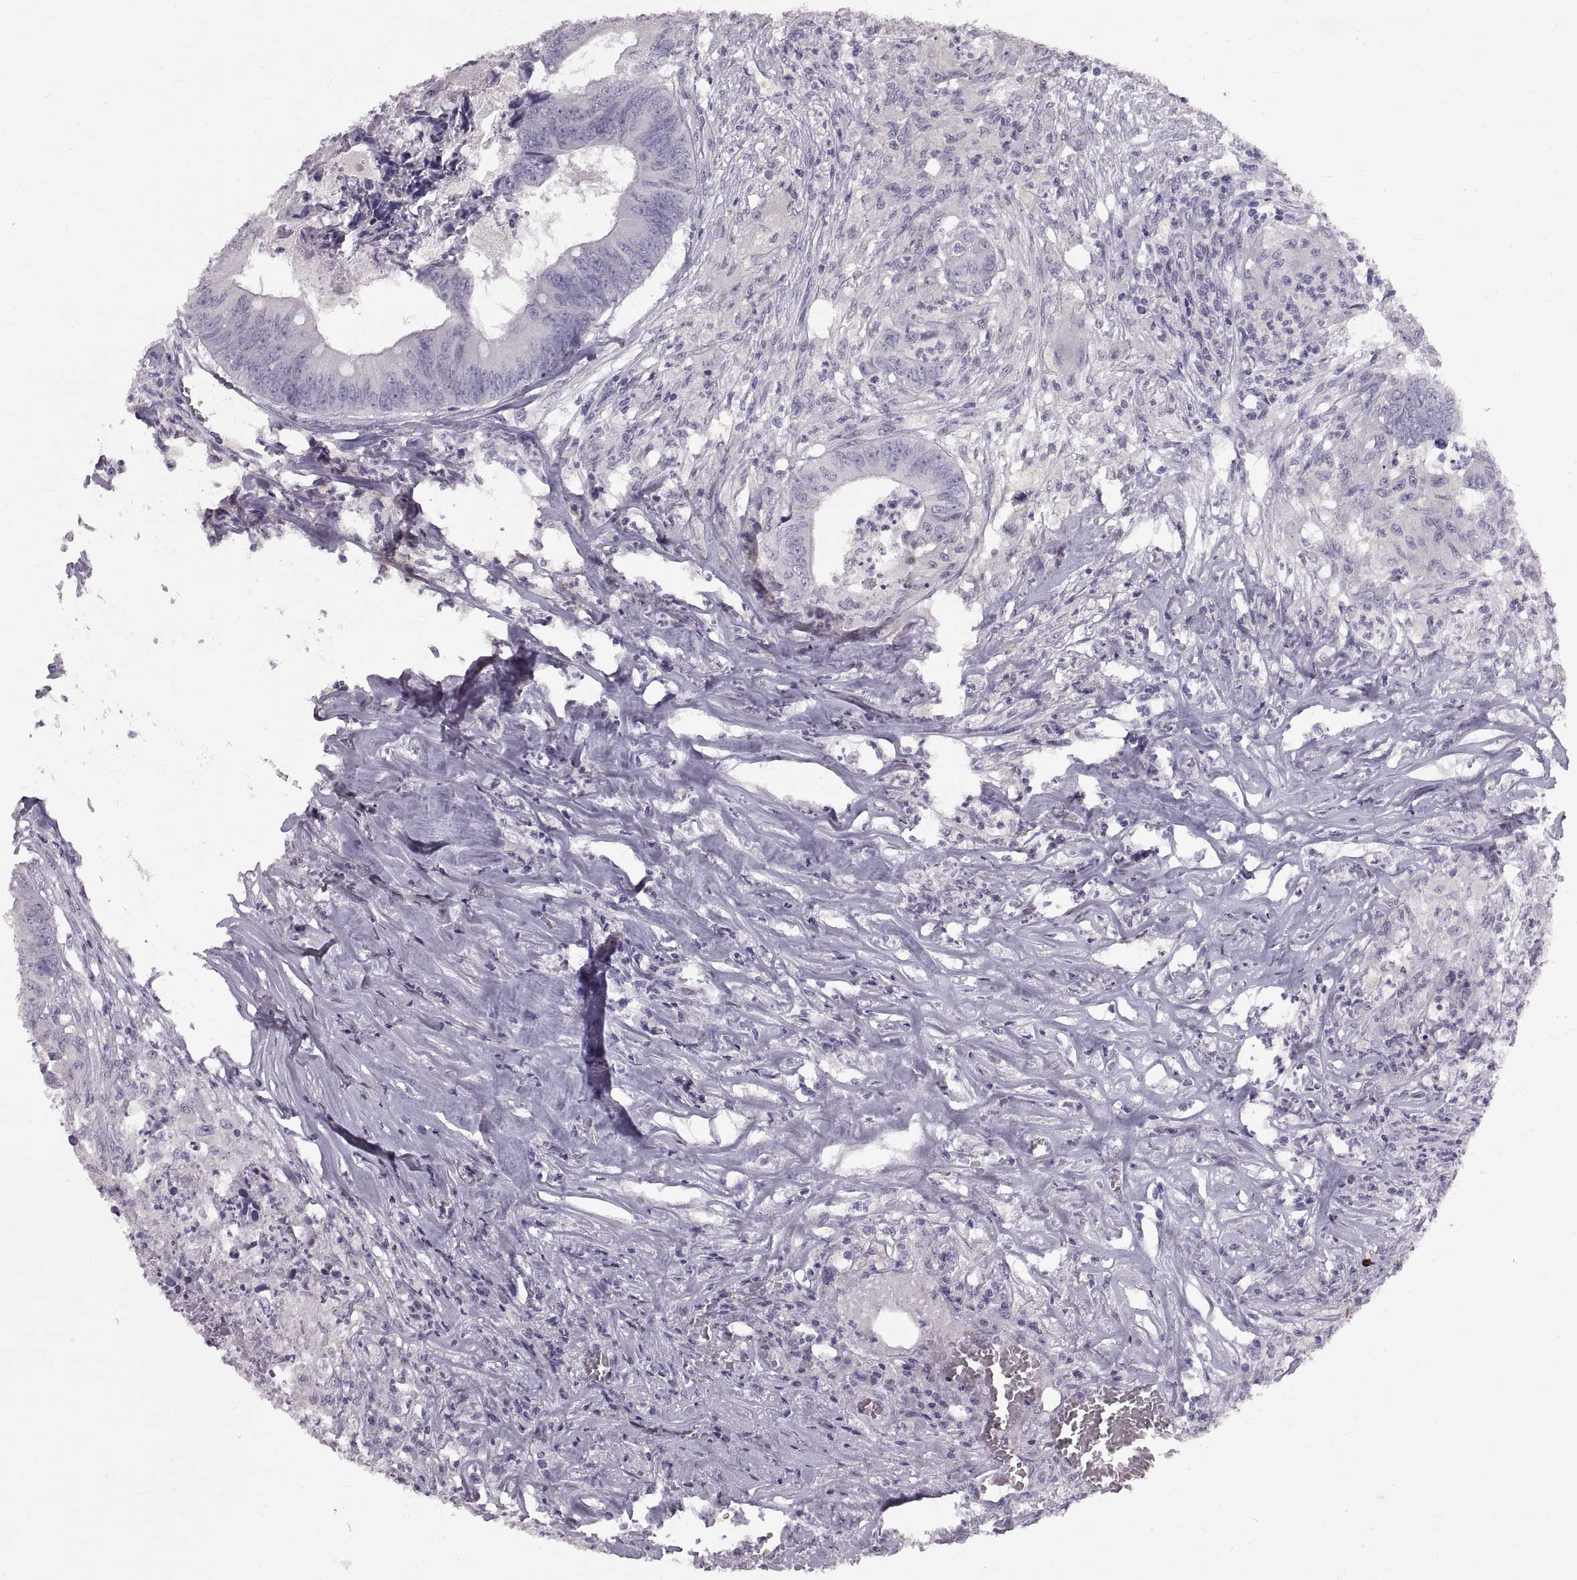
{"staining": {"intensity": "negative", "quantity": "none", "location": "none"}, "tissue": "colorectal cancer", "cell_type": "Tumor cells", "image_type": "cancer", "snomed": [{"axis": "morphology", "description": "Adenocarcinoma, NOS"}, {"axis": "topography", "description": "Colon"}], "caption": "Image shows no protein positivity in tumor cells of colorectal cancer (adenocarcinoma) tissue. (DAB IHC visualized using brightfield microscopy, high magnification).", "gene": "SPACDR", "patient": {"sex": "male", "age": 84}}